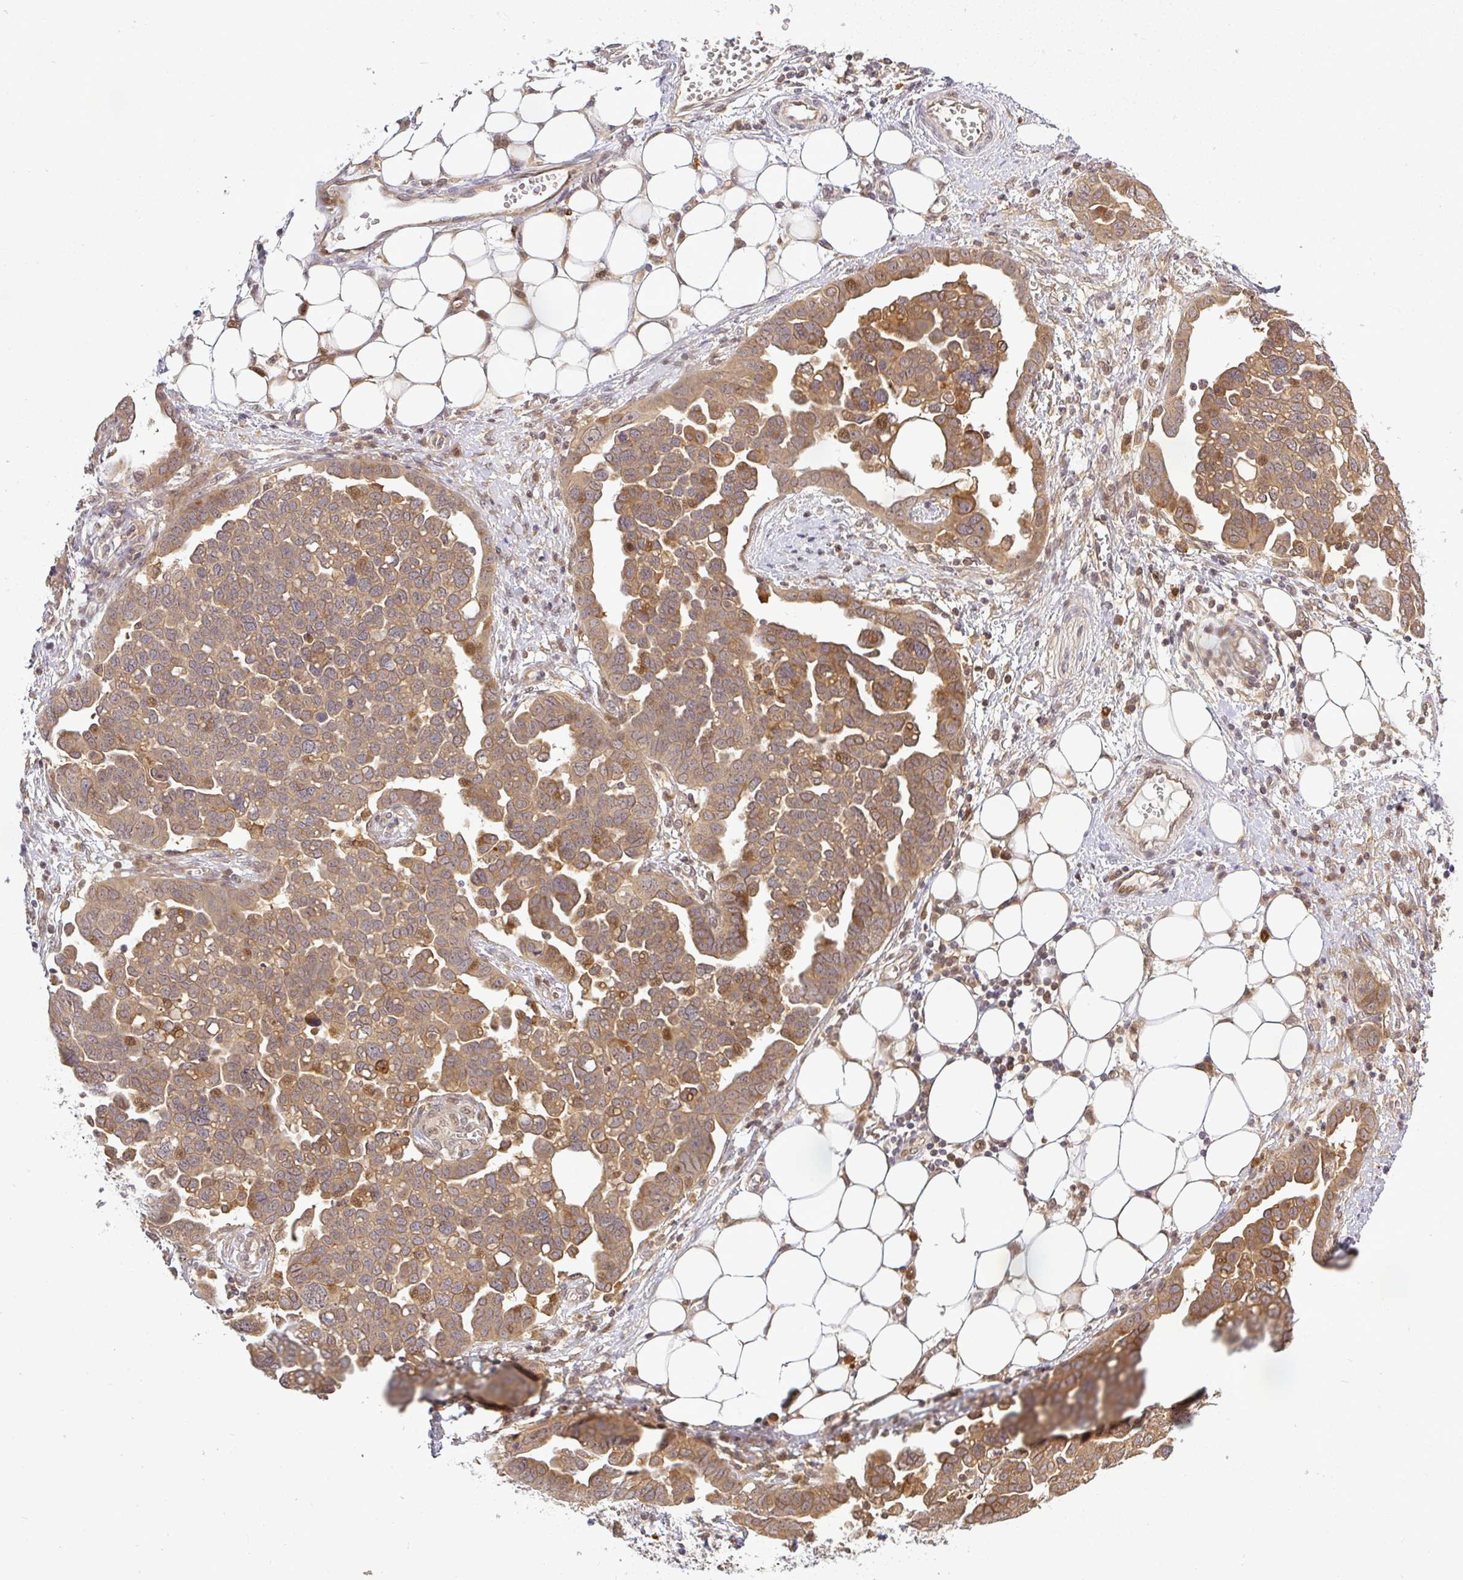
{"staining": {"intensity": "weak", "quantity": ">75%", "location": "cytoplasmic/membranous"}, "tissue": "ovarian cancer", "cell_type": "Tumor cells", "image_type": "cancer", "snomed": [{"axis": "morphology", "description": "Cystadenocarcinoma, serous, NOS"}, {"axis": "topography", "description": "Ovary"}], "caption": "A brown stain highlights weak cytoplasmic/membranous staining of a protein in ovarian cancer tumor cells.", "gene": "FAM153A", "patient": {"sex": "female", "age": 59}}